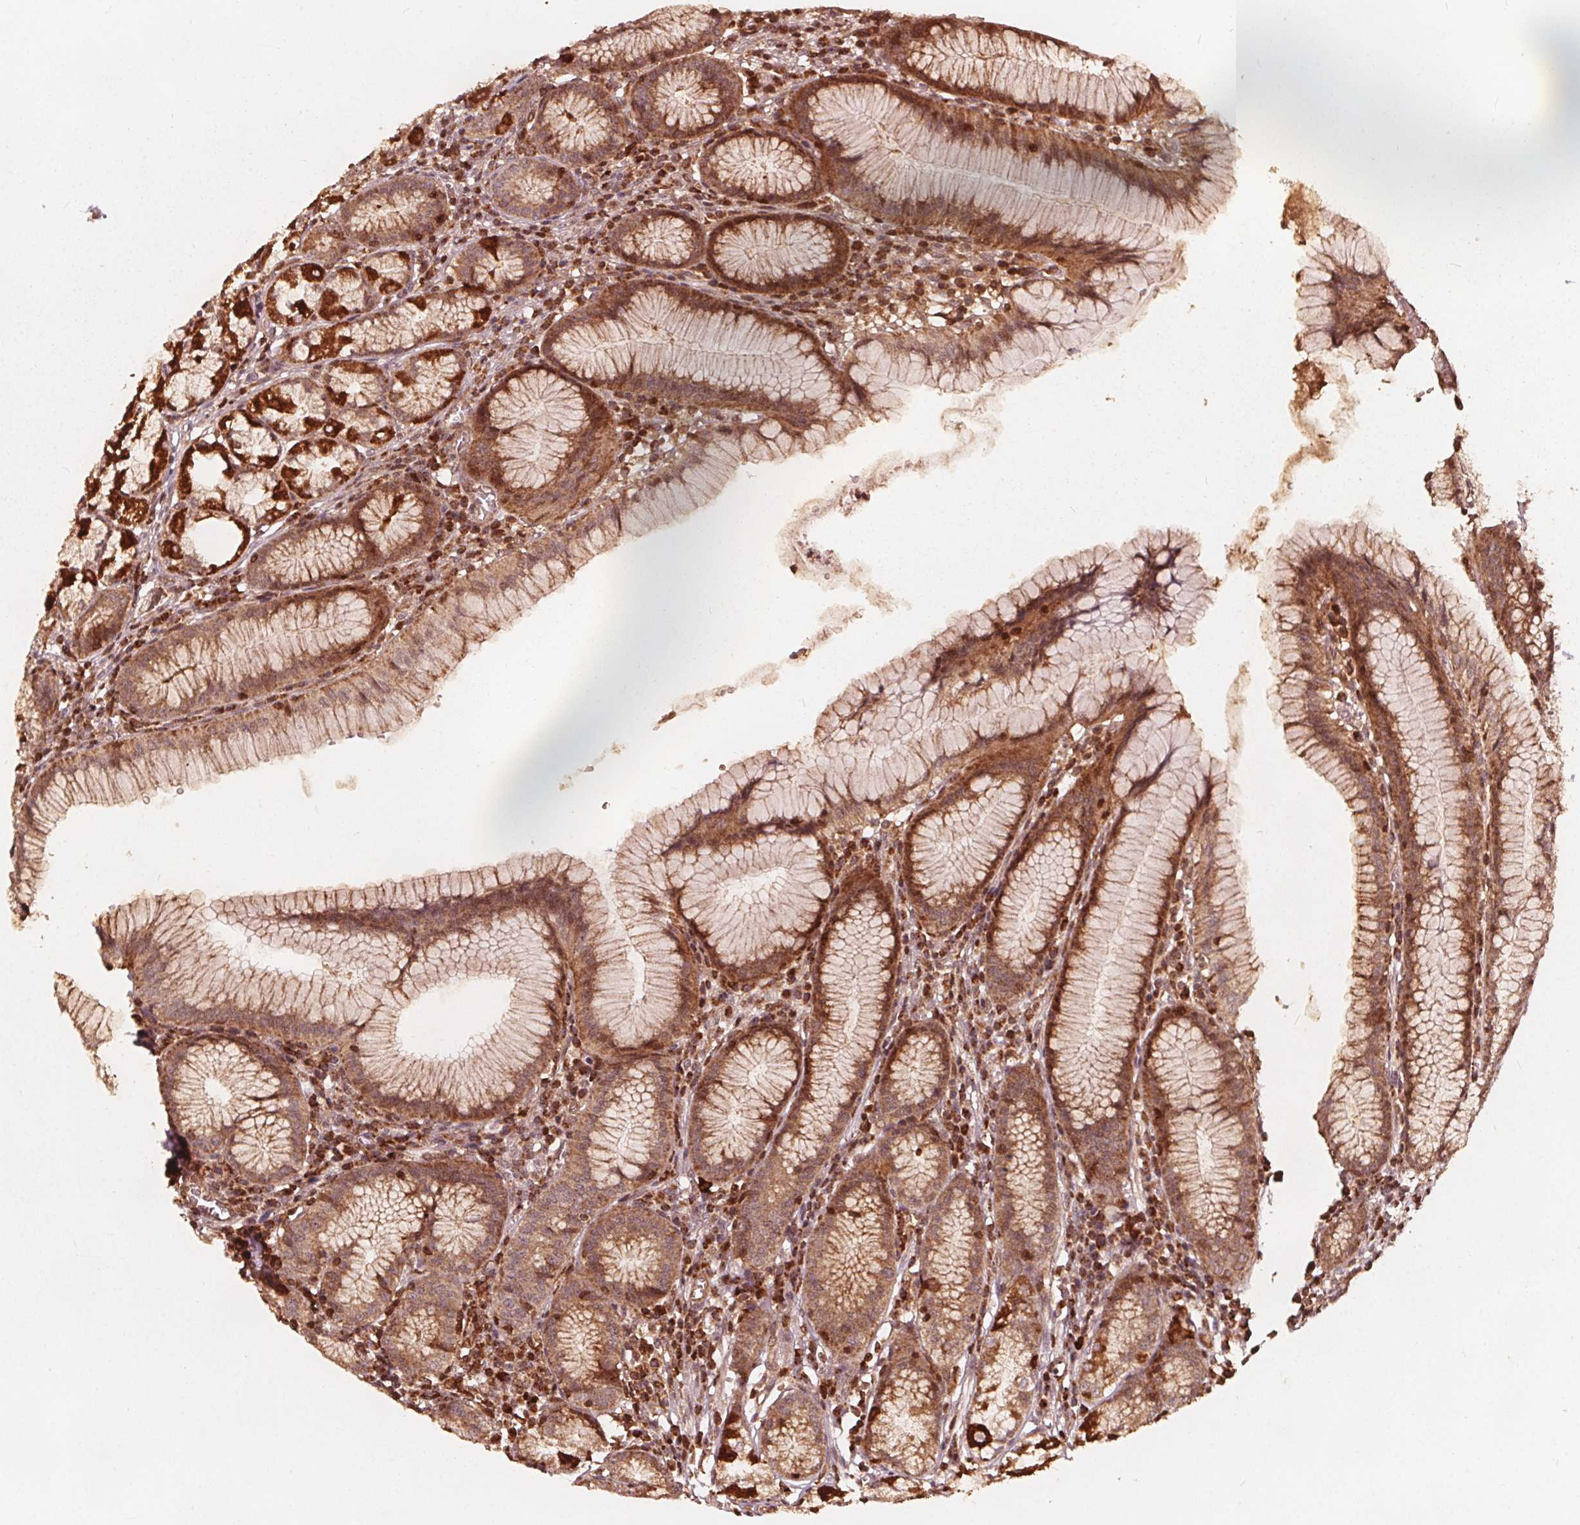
{"staining": {"intensity": "strong", "quantity": ">75%", "location": "cytoplasmic/membranous"}, "tissue": "stomach", "cell_type": "Glandular cells", "image_type": "normal", "snomed": [{"axis": "morphology", "description": "Normal tissue, NOS"}, {"axis": "topography", "description": "Stomach"}], "caption": "High-power microscopy captured an immunohistochemistry micrograph of normal stomach, revealing strong cytoplasmic/membranous expression in approximately >75% of glandular cells. (Brightfield microscopy of DAB IHC at high magnification).", "gene": "AIP", "patient": {"sex": "male", "age": 55}}